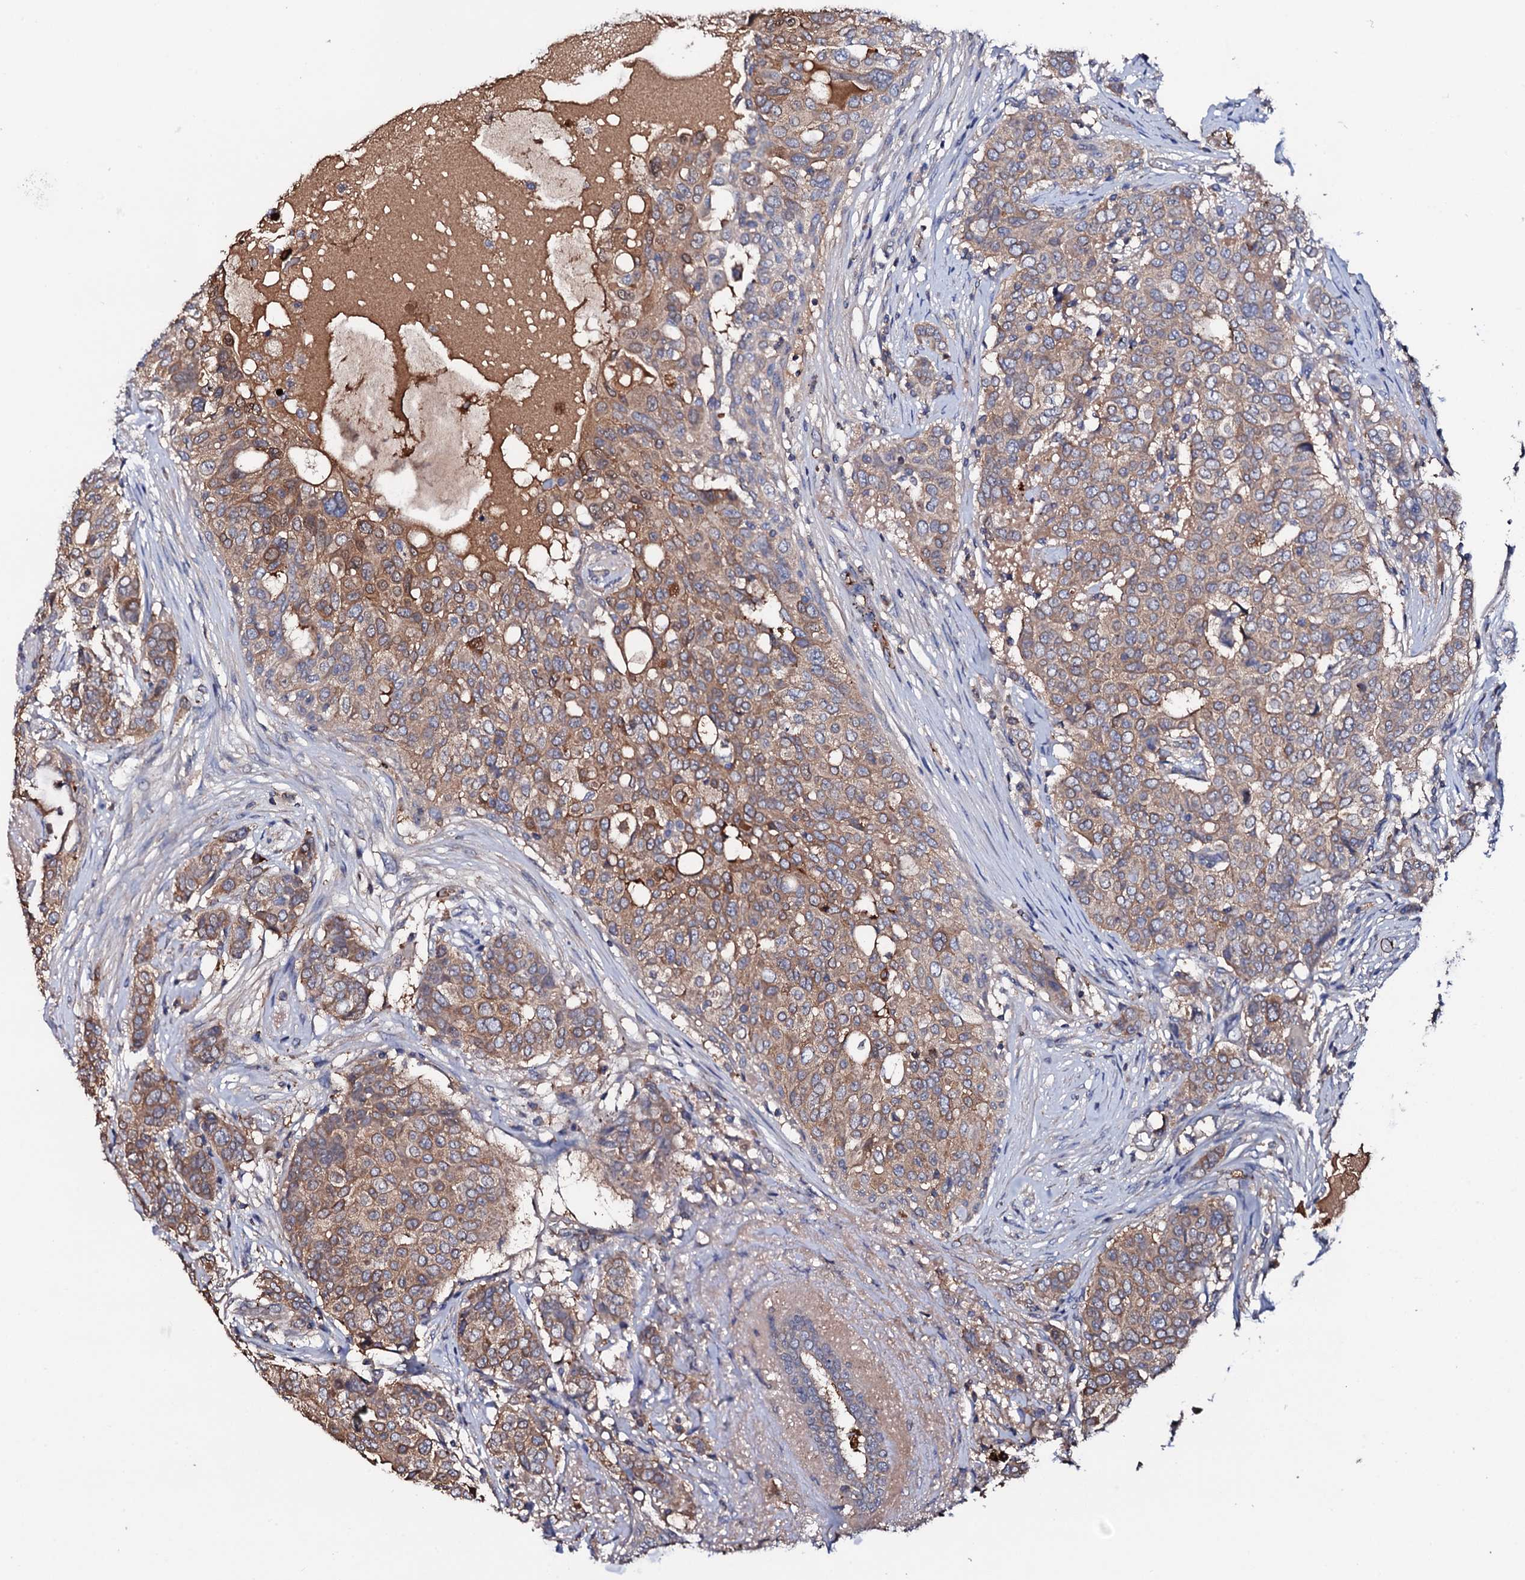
{"staining": {"intensity": "moderate", "quantity": ">75%", "location": "cytoplasmic/membranous"}, "tissue": "breast cancer", "cell_type": "Tumor cells", "image_type": "cancer", "snomed": [{"axis": "morphology", "description": "Lobular carcinoma"}, {"axis": "topography", "description": "Breast"}], "caption": "DAB (3,3'-diaminobenzidine) immunohistochemical staining of lobular carcinoma (breast) demonstrates moderate cytoplasmic/membranous protein positivity in approximately >75% of tumor cells. Nuclei are stained in blue.", "gene": "TCAF2", "patient": {"sex": "female", "age": 51}}